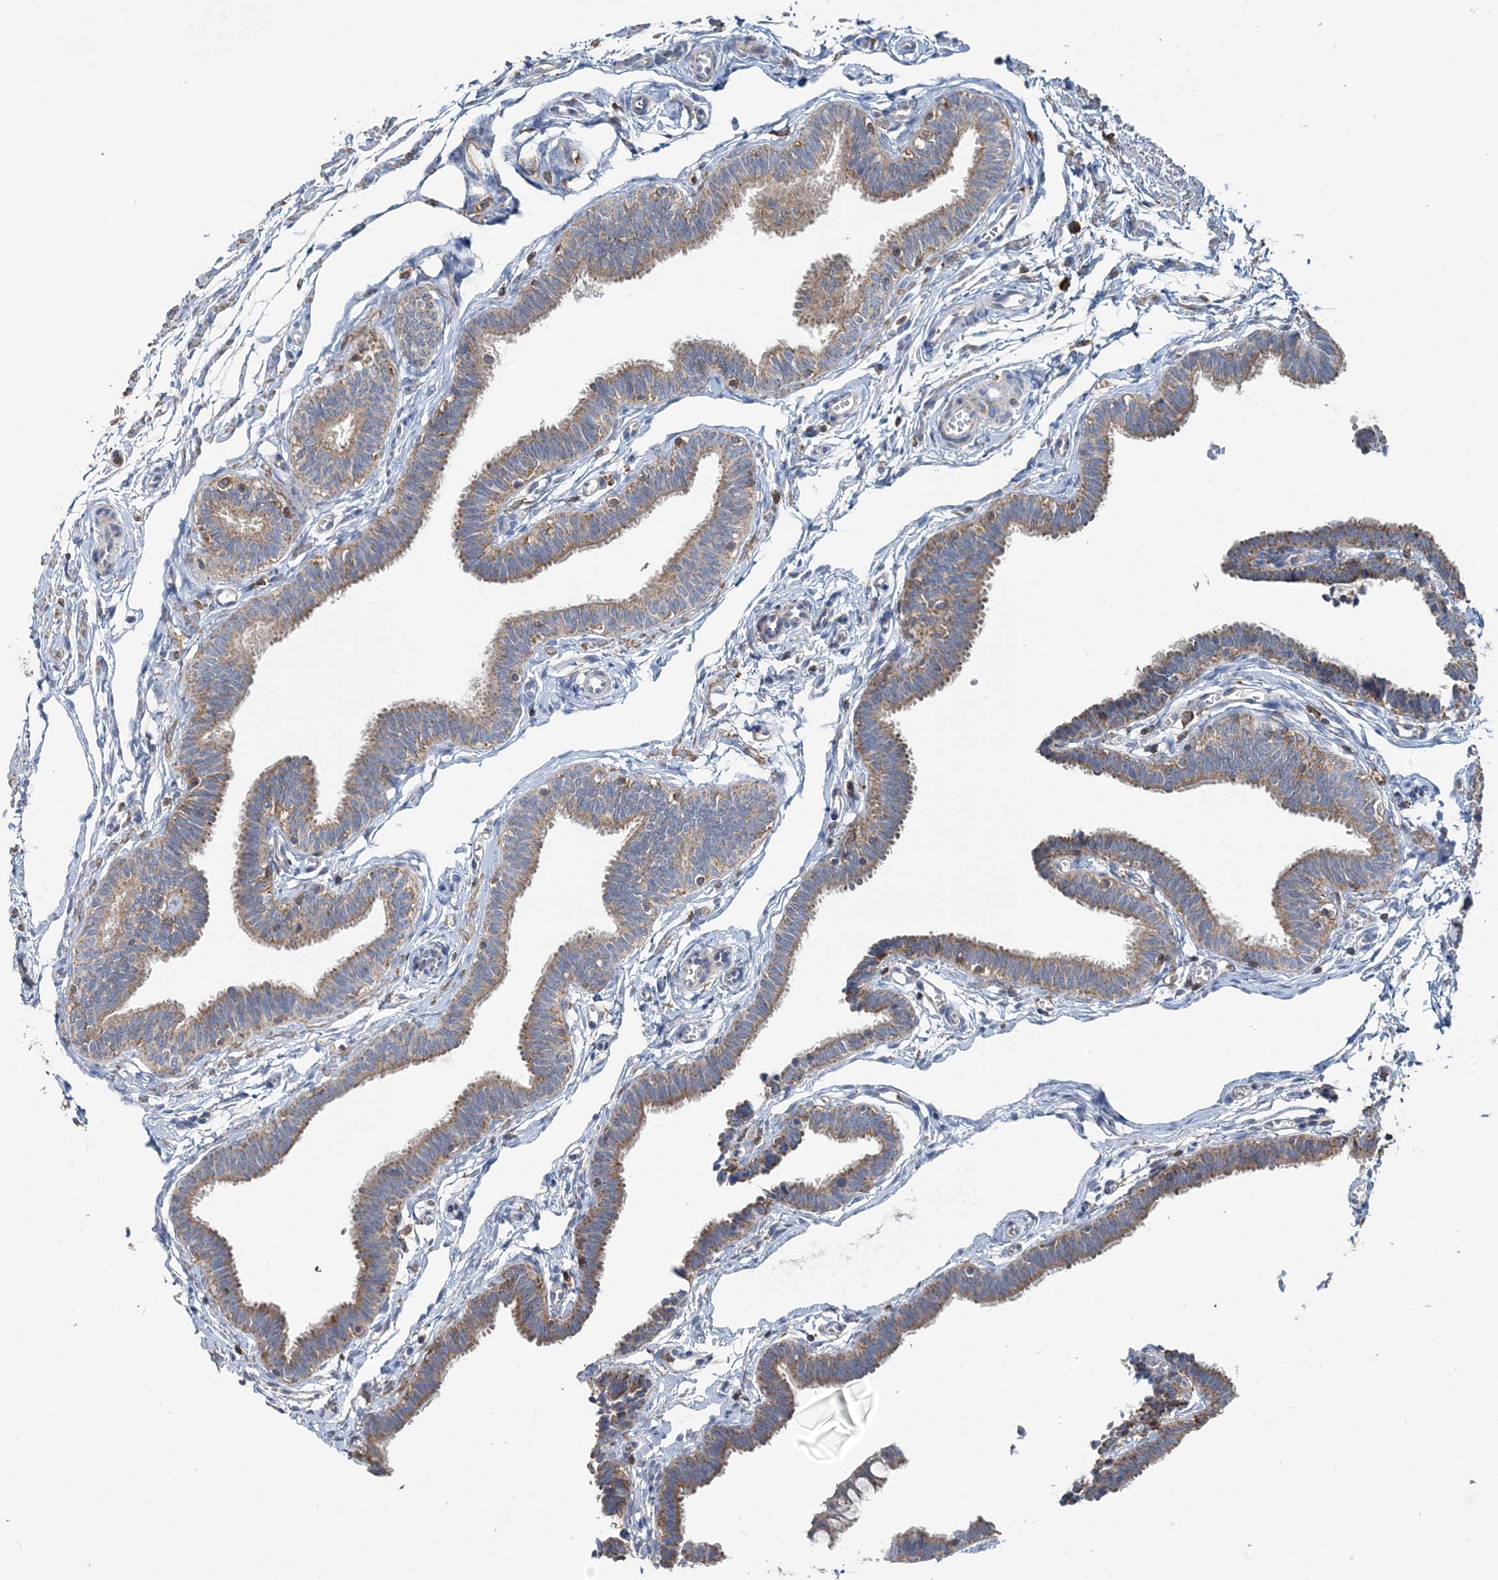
{"staining": {"intensity": "moderate", "quantity": ">75%", "location": "cytoplasmic/membranous"}, "tissue": "fallopian tube", "cell_type": "Glandular cells", "image_type": "normal", "snomed": [{"axis": "morphology", "description": "Normal tissue, NOS"}, {"axis": "topography", "description": "Fallopian tube"}, {"axis": "topography", "description": "Ovary"}], "caption": "IHC micrograph of unremarkable human fallopian tube stained for a protein (brown), which demonstrates medium levels of moderate cytoplasmic/membranous staining in approximately >75% of glandular cells.", "gene": "TMLHE", "patient": {"sex": "female", "age": 23}}